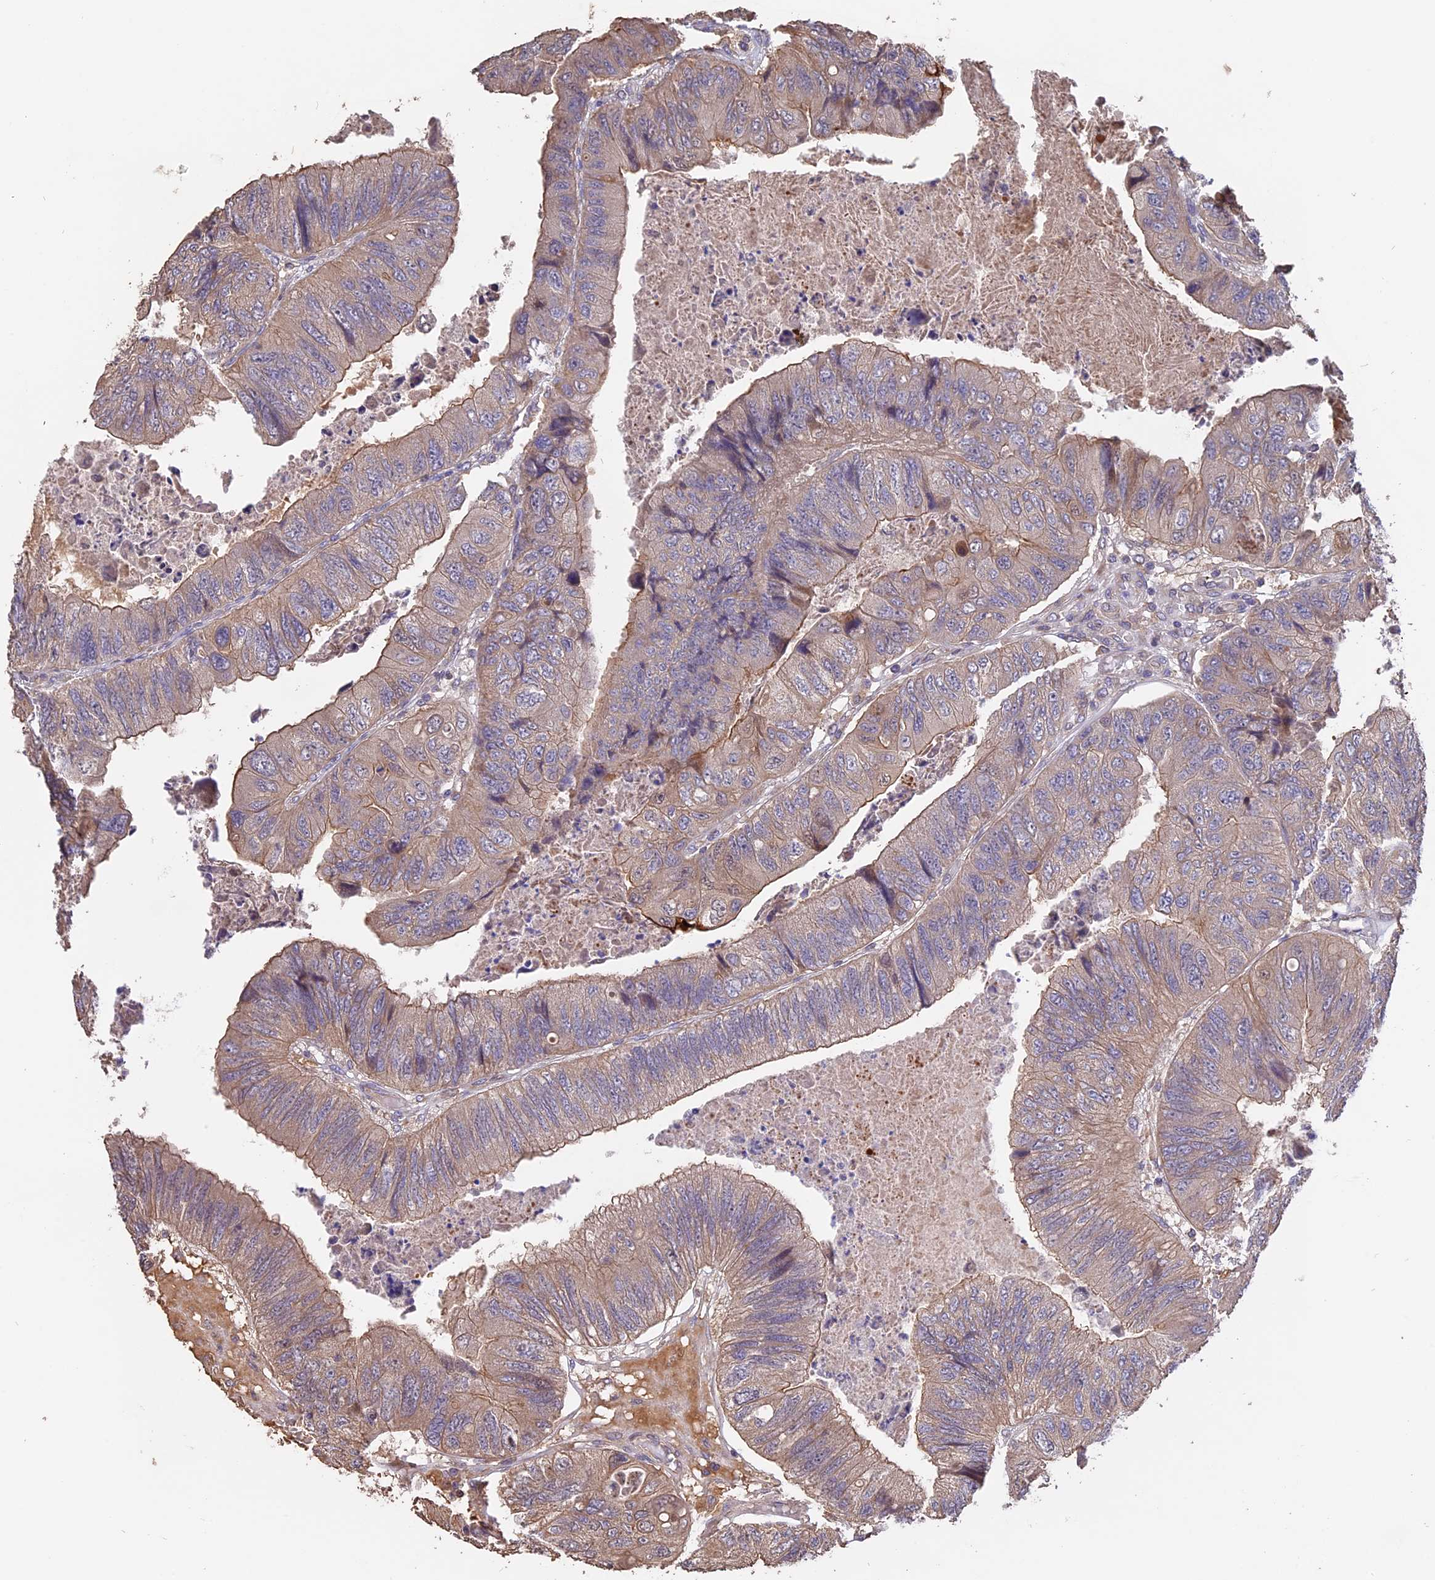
{"staining": {"intensity": "weak", "quantity": "<25%", "location": "cytoplasmic/membranous"}, "tissue": "colorectal cancer", "cell_type": "Tumor cells", "image_type": "cancer", "snomed": [{"axis": "morphology", "description": "Adenocarcinoma, NOS"}, {"axis": "topography", "description": "Rectum"}], "caption": "DAB immunohistochemical staining of human adenocarcinoma (colorectal) exhibits no significant staining in tumor cells.", "gene": "RASAL1", "patient": {"sex": "male", "age": 63}}